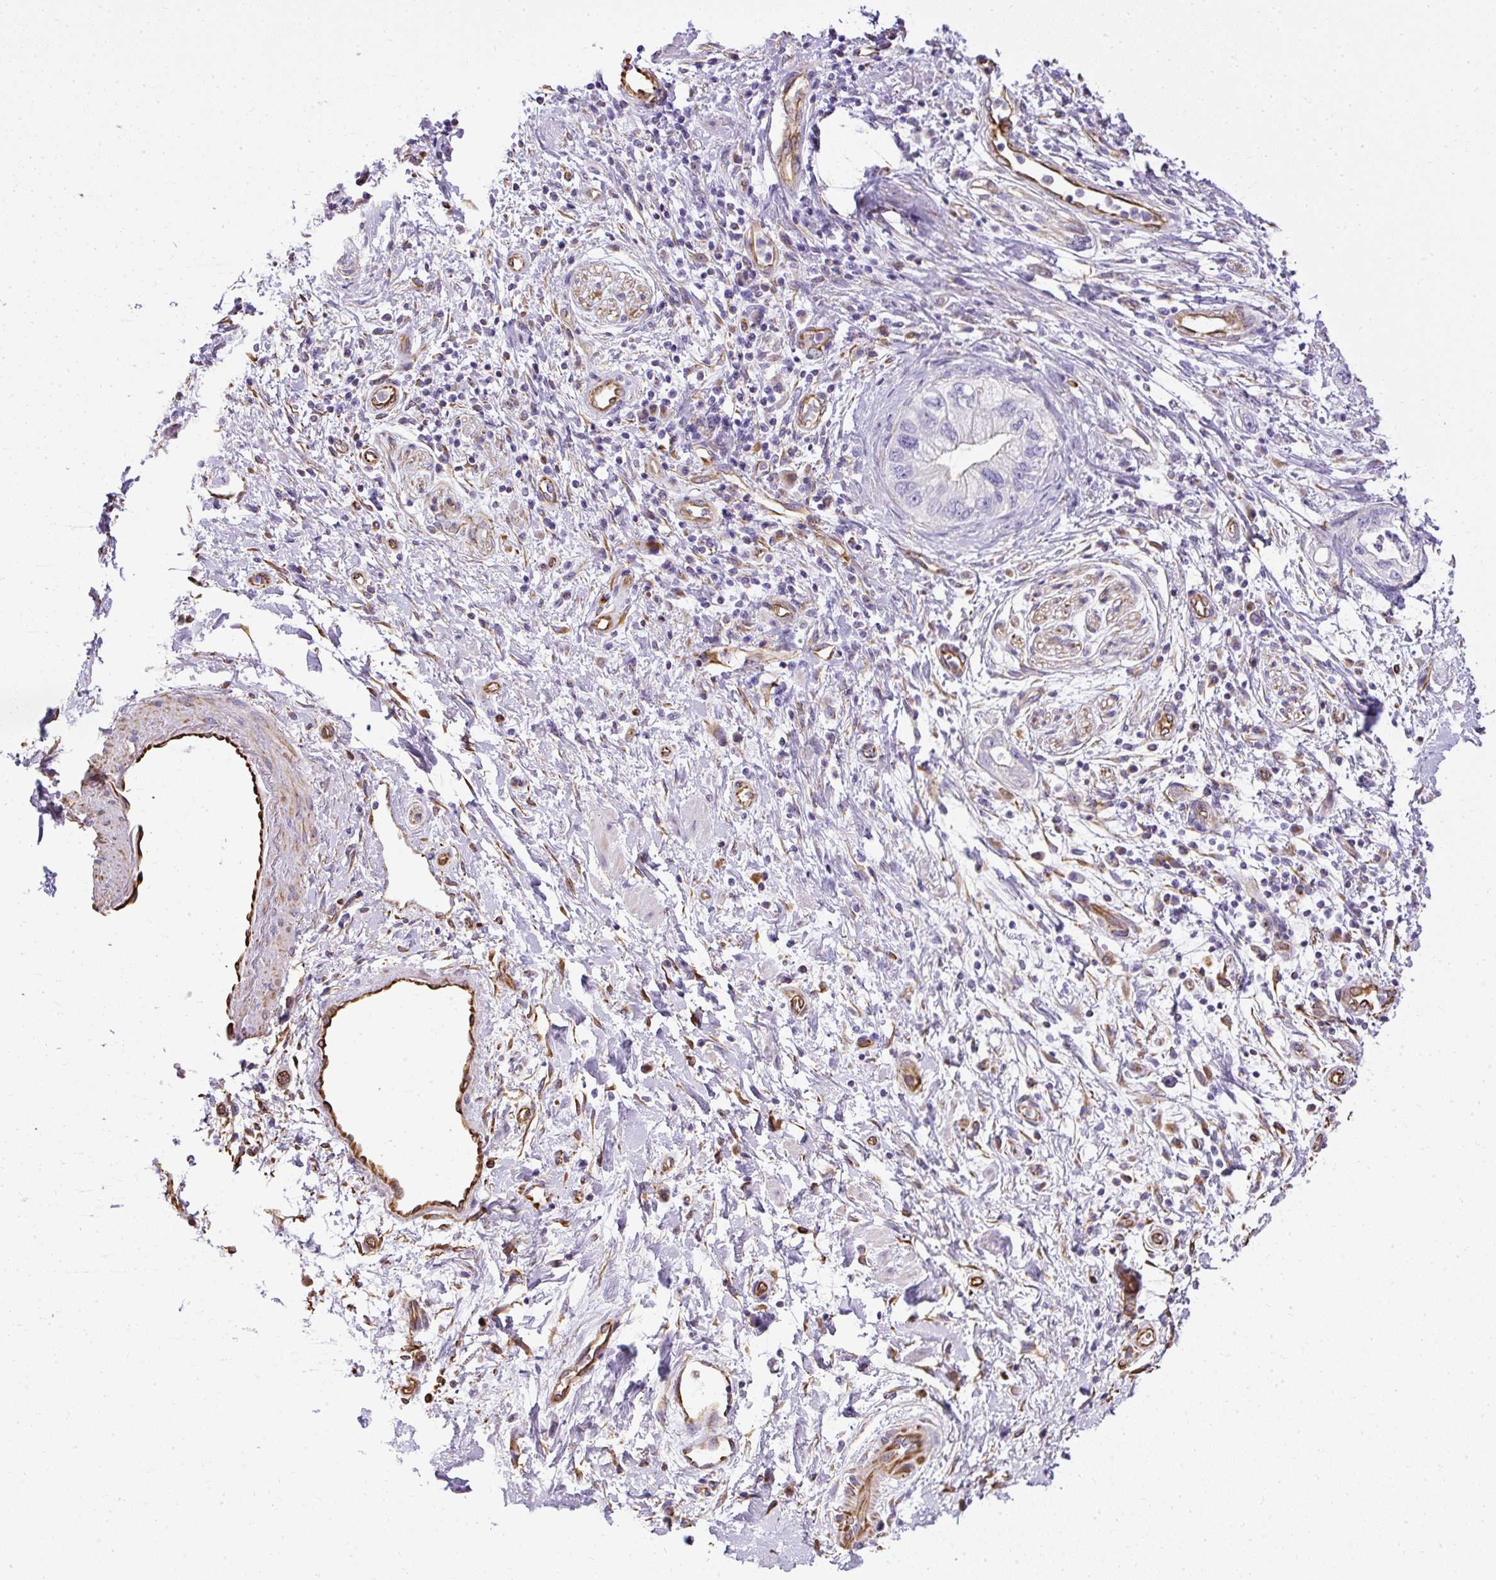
{"staining": {"intensity": "negative", "quantity": "none", "location": "none"}, "tissue": "pancreatic cancer", "cell_type": "Tumor cells", "image_type": "cancer", "snomed": [{"axis": "morphology", "description": "Adenocarcinoma, NOS"}, {"axis": "topography", "description": "Pancreas"}], "caption": "High magnification brightfield microscopy of pancreatic cancer (adenocarcinoma) stained with DAB (3,3'-diaminobenzidine) (brown) and counterstained with hematoxylin (blue): tumor cells show no significant positivity.", "gene": "PLS1", "patient": {"sex": "female", "age": 73}}